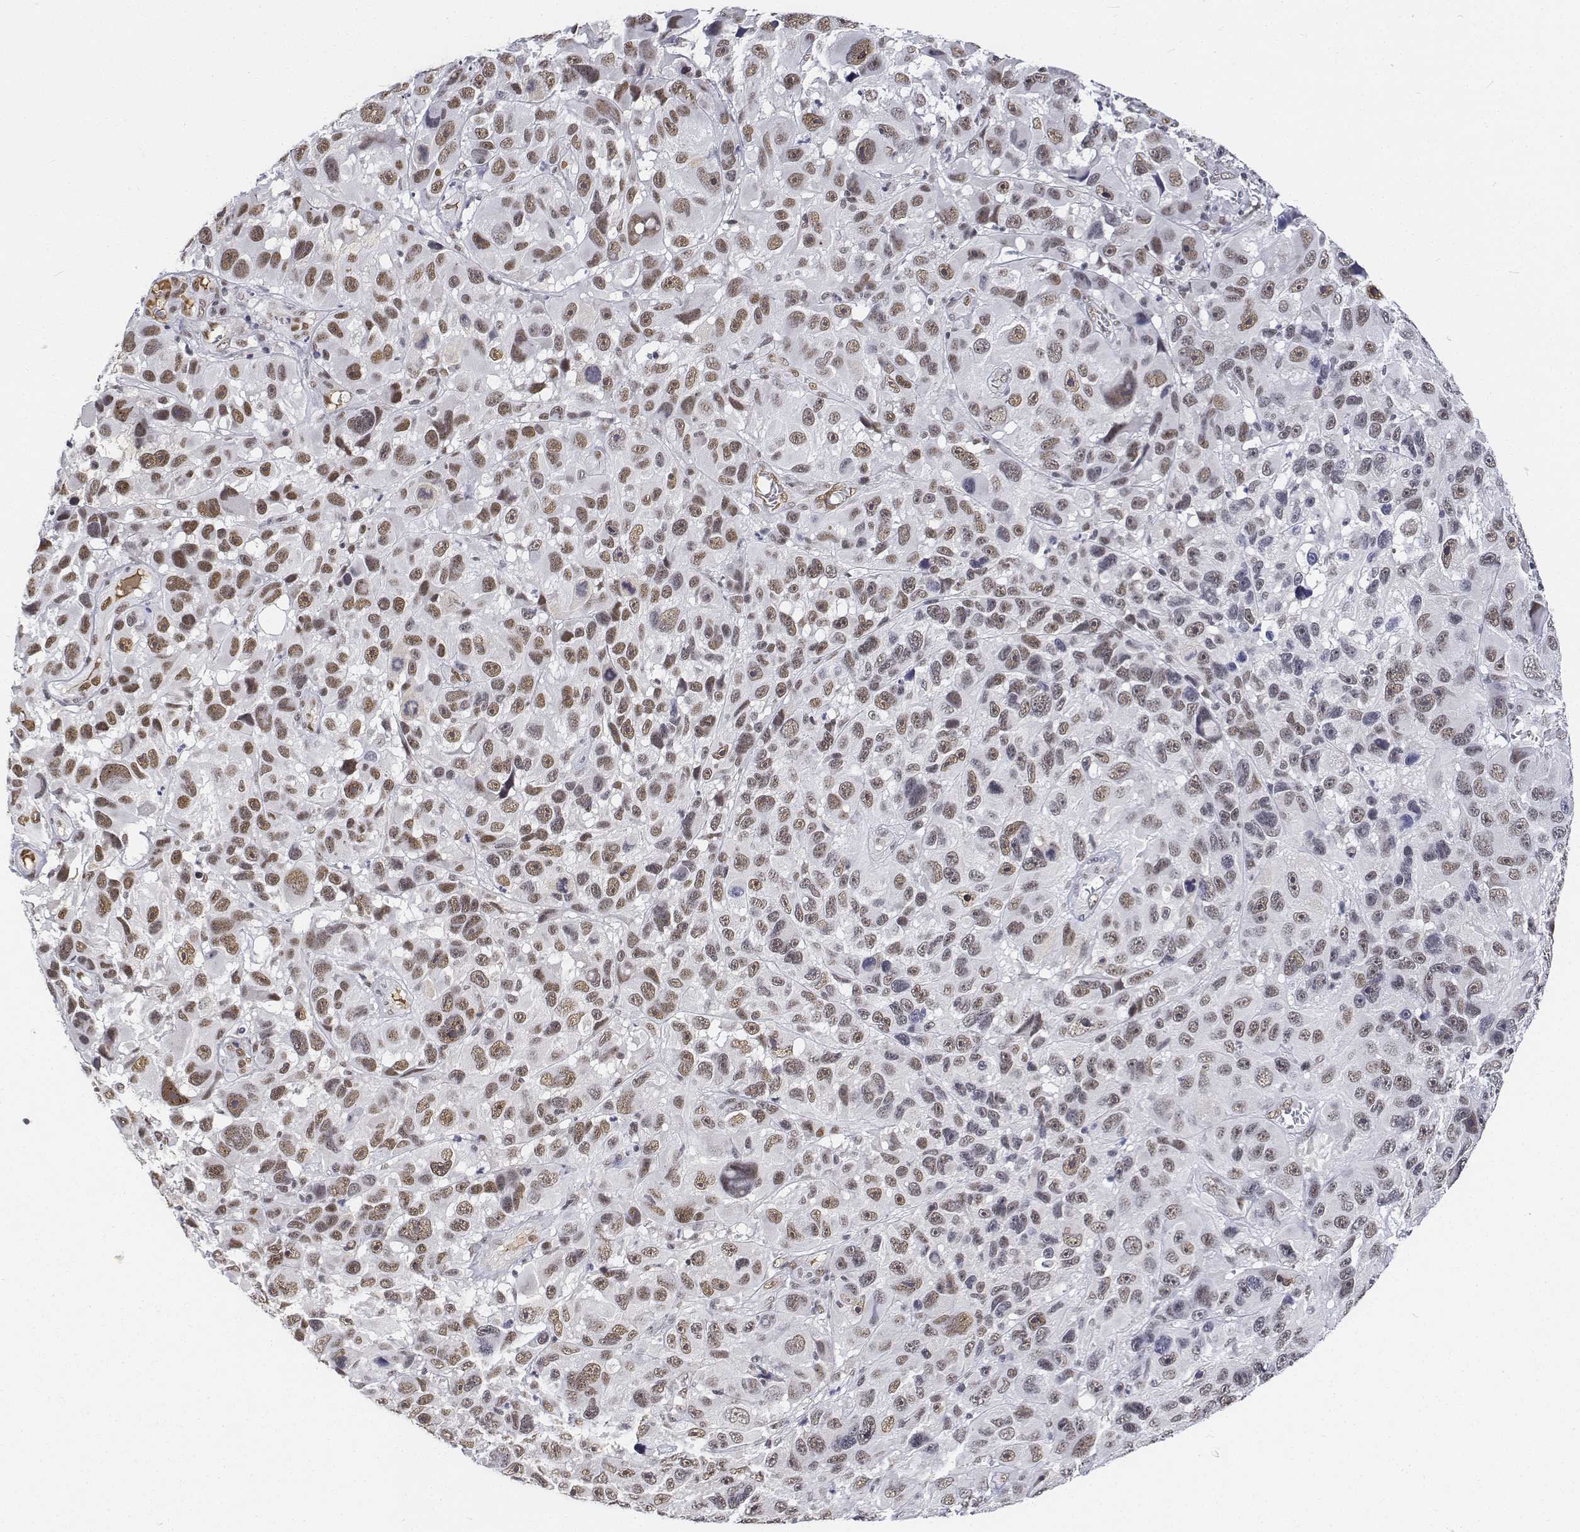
{"staining": {"intensity": "weak", "quantity": ">75%", "location": "nuclear"}, "tissue": "melanoma", "cell_type": "Tumor cells", "image_type": "cancer", "snomed": [{"axis": "morphology", "description": "Malignant melanoma, NOS"}, {"axis": "topography", "description": "Skin"}], "caption": "A low amount of weak nuclear expression is seen in approximately >75% of tumor cells in malignant melanoma tissue.", "gene": "ATRX", "patient": {"sex": "male", "age": 53}}